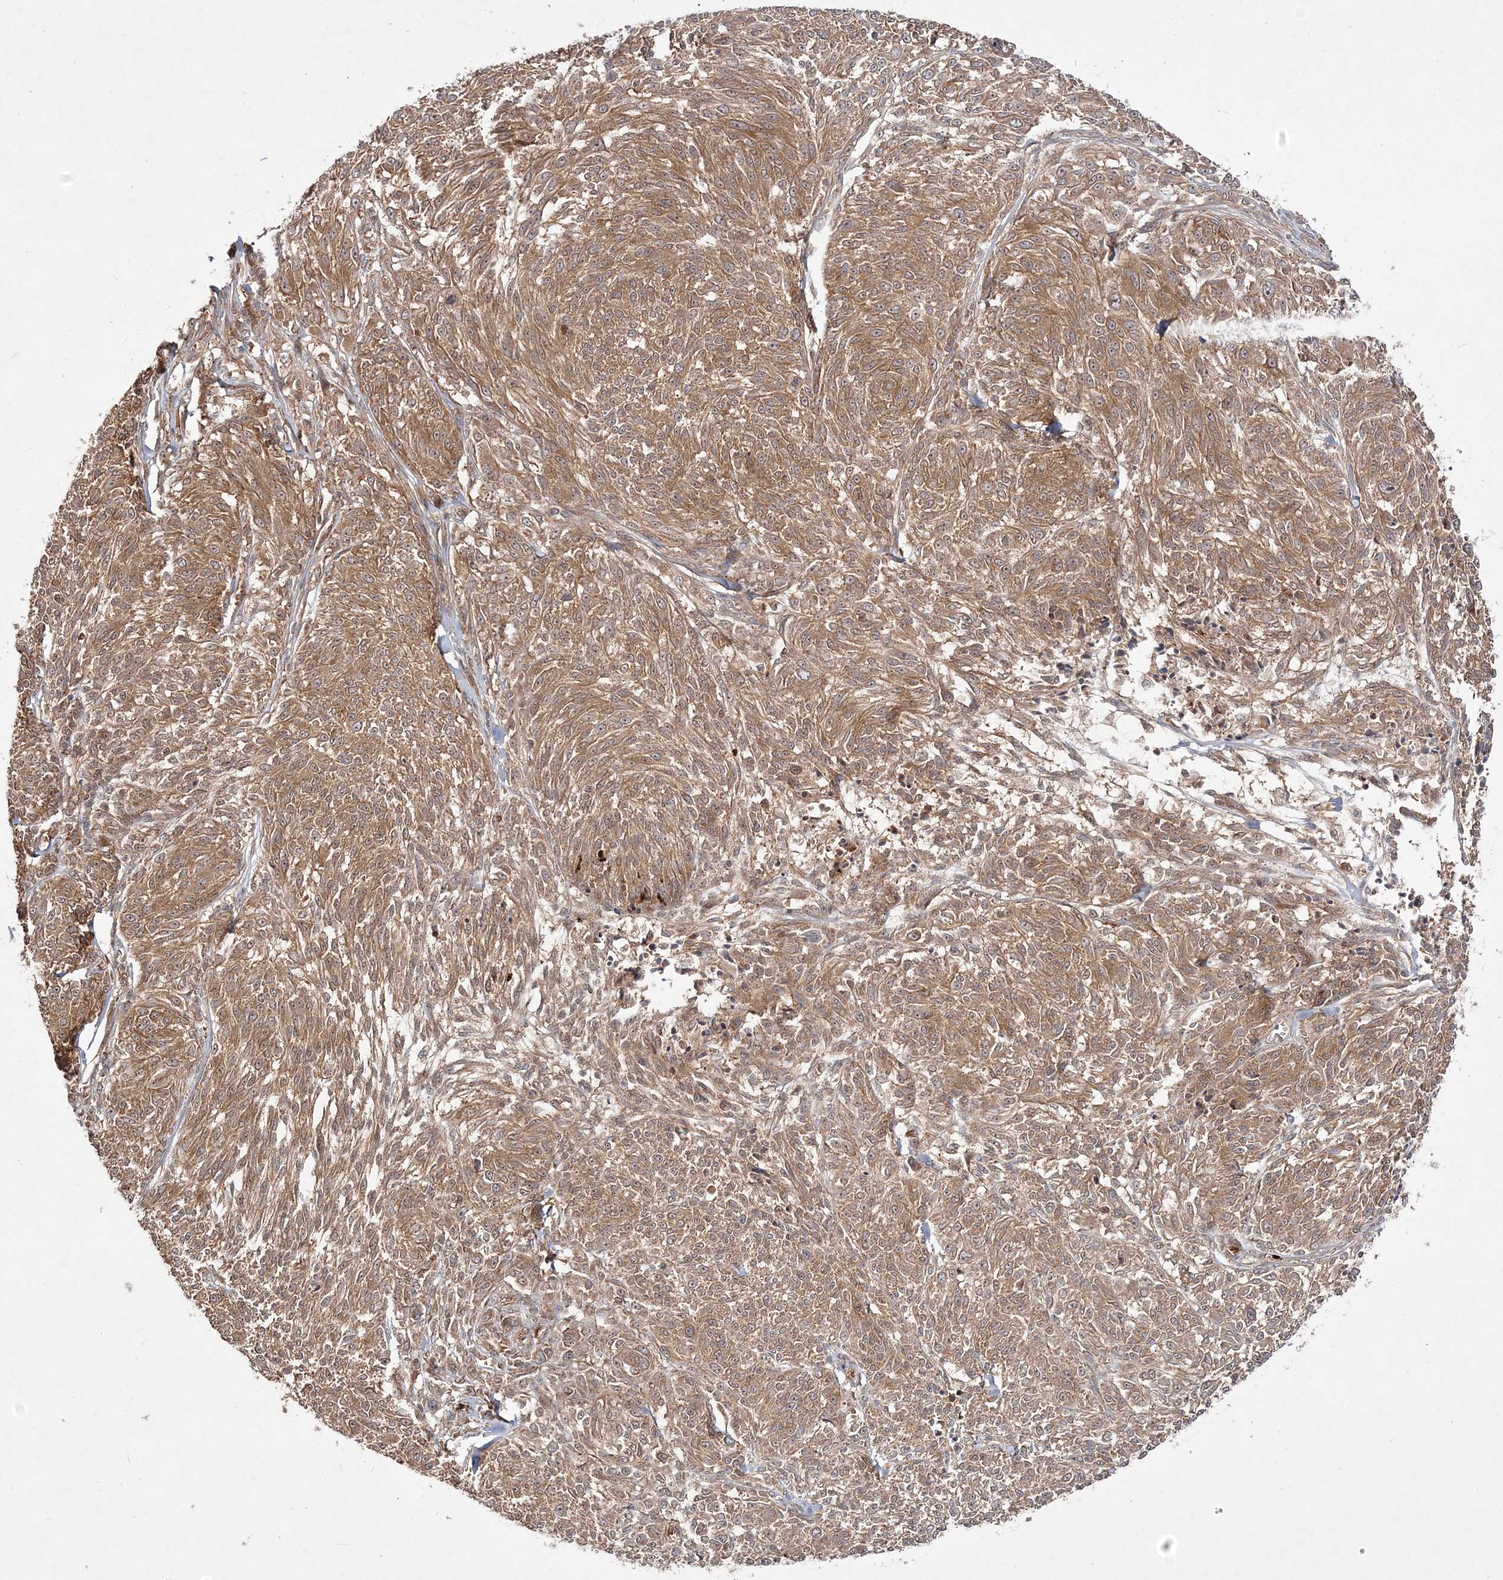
{"staining": {"intensity": "moderate", "quantity": ">75%", "location": "cytoplasmic/membranous"}, "tissue": "melanoma", "cell_type": "Tumor cells", "image_type": "cancer", "snomed": [{"axis": "morphology", "description": "Malignant melanoma, NOS"}, {"axis": "topography", "description": "Skin of trunk"}], "caption": "An IHC photomicrograph of tumor tissue is shown. Protein staining in brown highlights moderate cytoplasmic/membranous positivity in melanoma within tumor cells. (DAB (3,3'-diaminobenzidine) IHC, brown staining for protein, blue staining for nuclei).", "gene": "TMEM9B", "patient": {"sex": "male", "age": 71}}